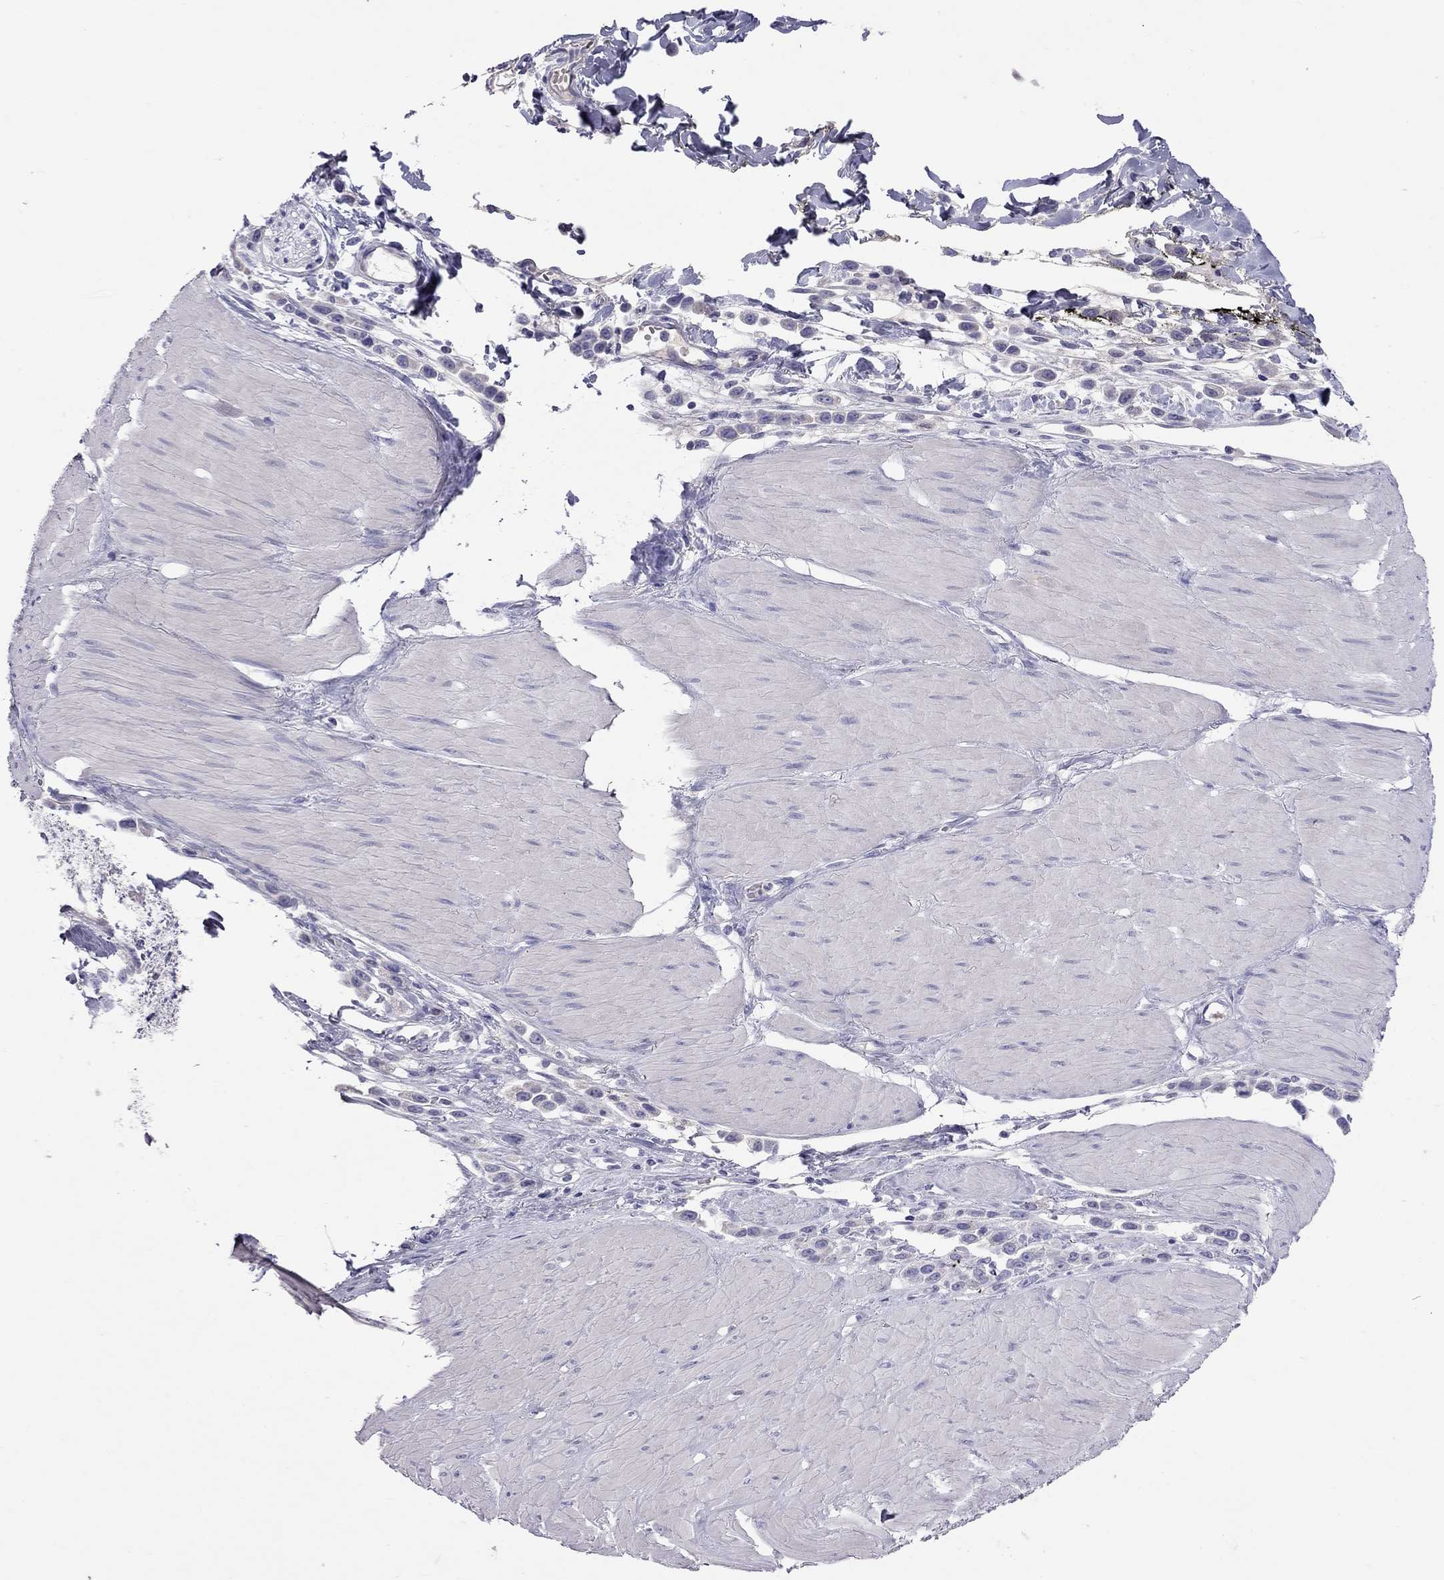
{"staining": {"intensity": "negative", "quantity": "none", "location": "none"}, "tissue": "stomach cancer", "cell_type": "Tumor cells", "image_type": "cancer", "snomed": [{"axis": "morphology", "description": "Adenocarcinoma, NOS"}, {"axis": "topography", "description": "Stomach"}], "caption": "IHC micrograph of human stomach cancer stained for a protein (brown), which demonstrates no positivity in tumor cells.", "gene": "MUC16", "patient": {"sex": "male", "age": 47}}